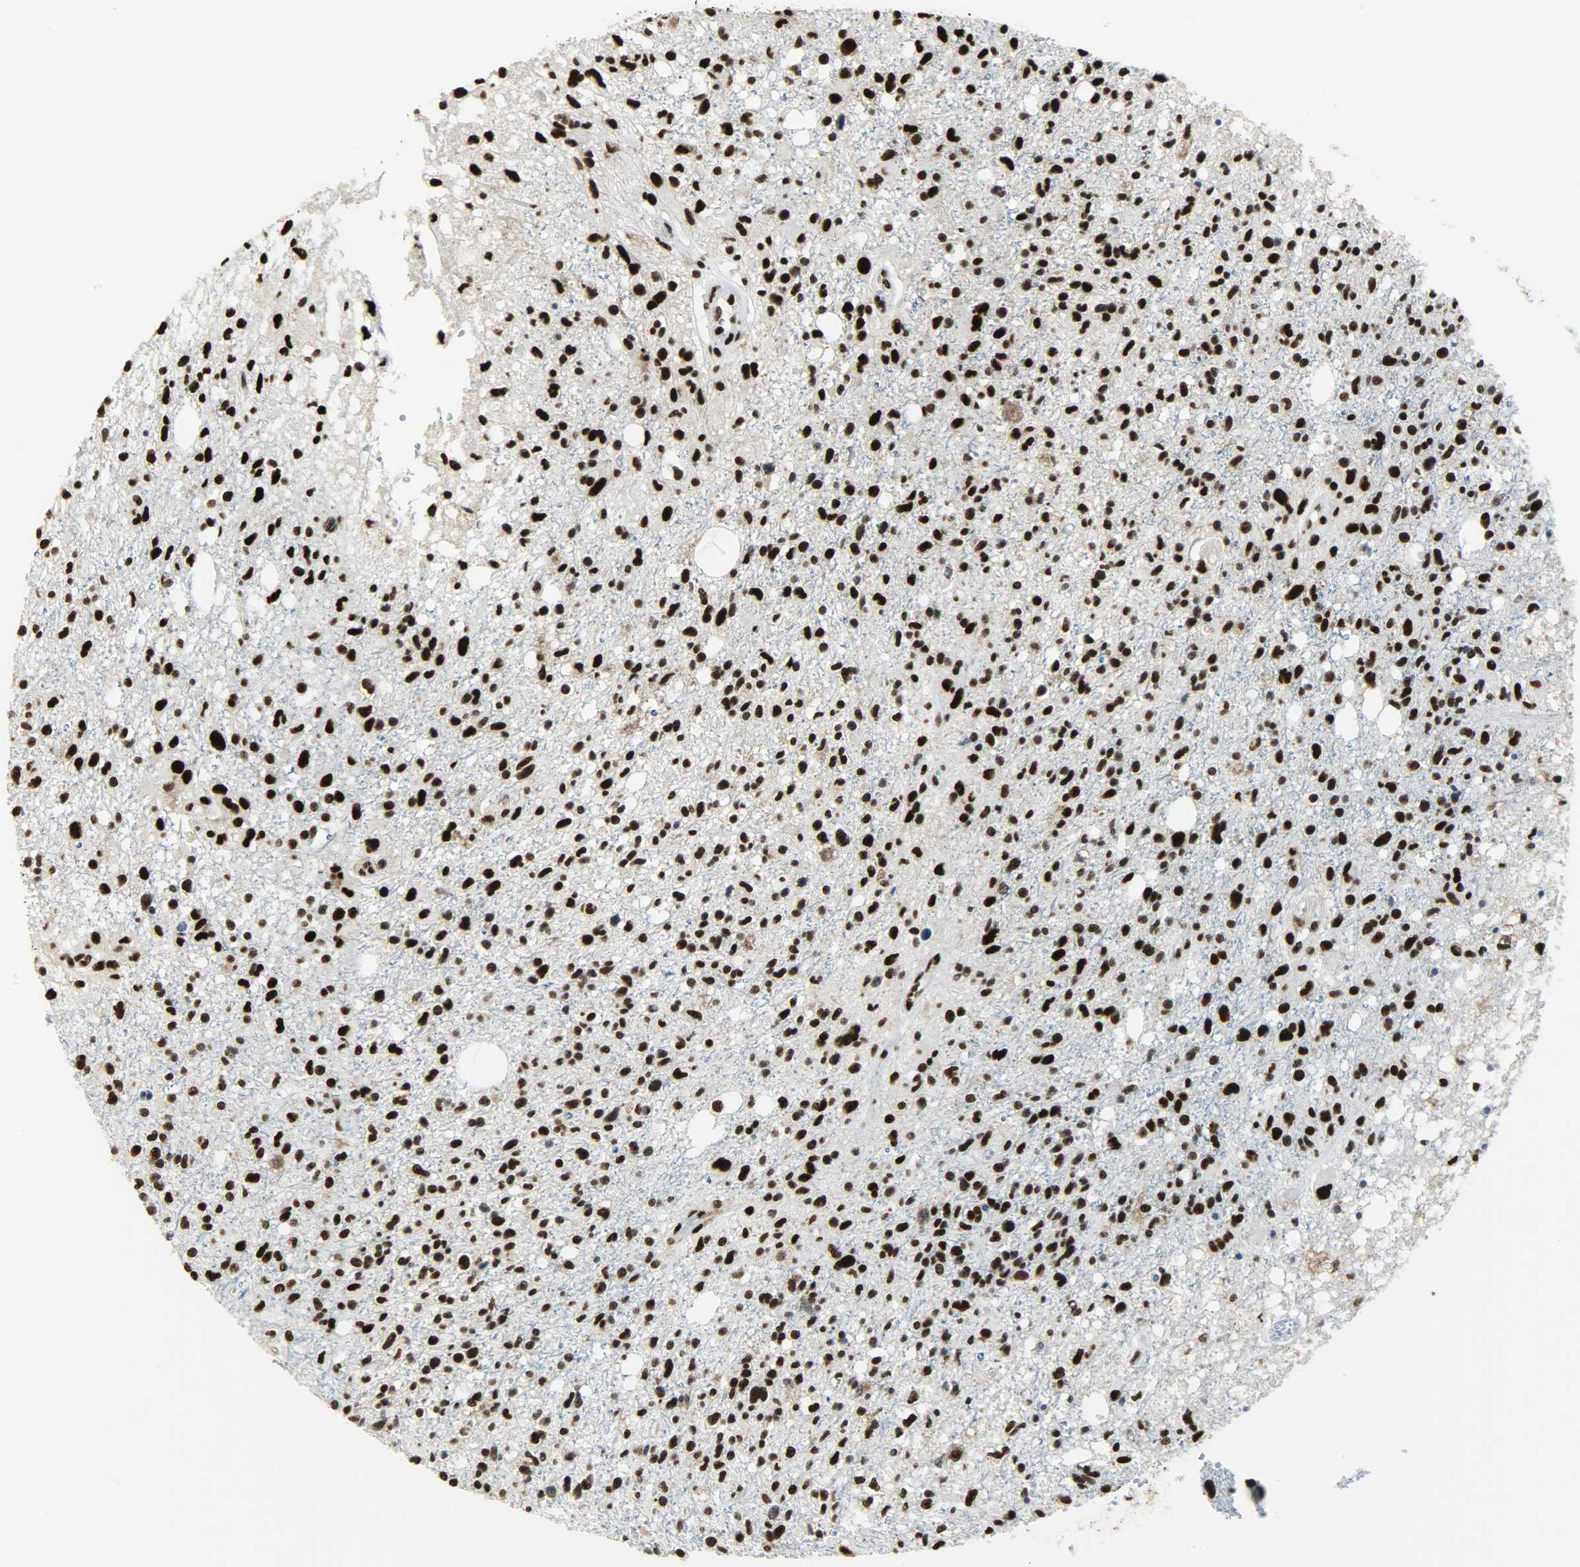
{"staining": {"intensity": "strong", "quantity": ">75%", "location": "nuclear"}, "tissue": "glioma", "cell_type": "Tumor cells", "image_type": "cancer", "snomed": [{"axis": "morphology", "description": "Glioma, malignant, High grade"}, {"axis": "topography", "description": "Cerebral cortex"}], "caption": "Immunohistochemical staining of glioma displays strong nuclear protein staining in about >75% of tumor cells.", "gene": "SSB", "patient": {"sex": "male", "age": 76}}